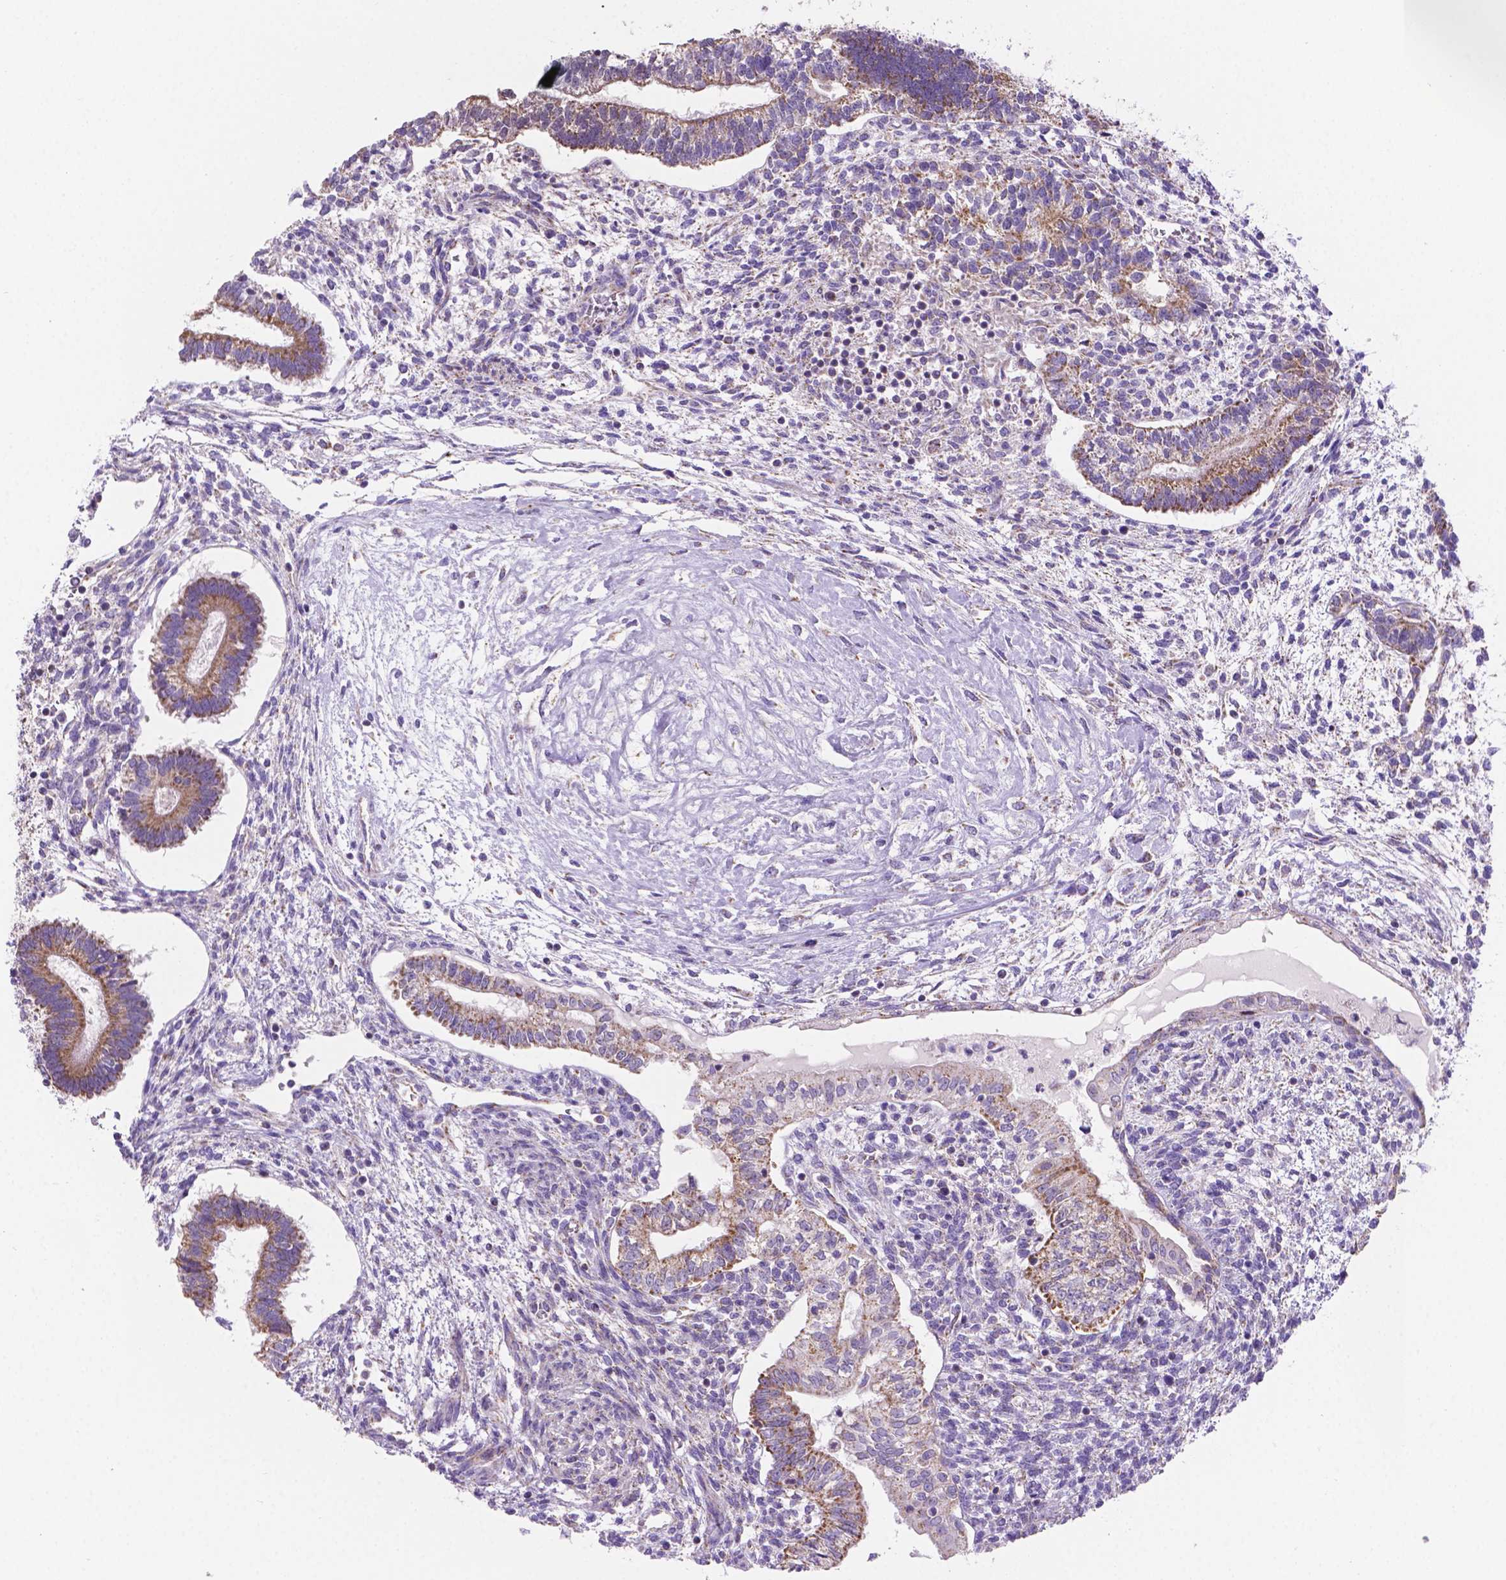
{"staining": {"intensity": "moderate", "quantity": "25%-75%", "location": "cytoplasmic/membranous"}, "tissue": "testis cancer", "cell_type": "Tumor cells", "image_type": "cancer", "snomed": [{"axis": "morphology", "description": "Carcinoma, Embryonal, NOS"}, {"axis": "topography", "description": "Testis"}], "caption": "Immunohistochemistry image of neoplastic tissue: human embryonal carcinoma (testis) stained using IHC demonstrates medium levels of moderate protein expression localized specifically in the cytoplasmic/membranous of tumor cells, appearing as a cytoplasmic/membranous brown color.", "gene": "CSPG5", "patient": {"sex": "male", "age": 37}}